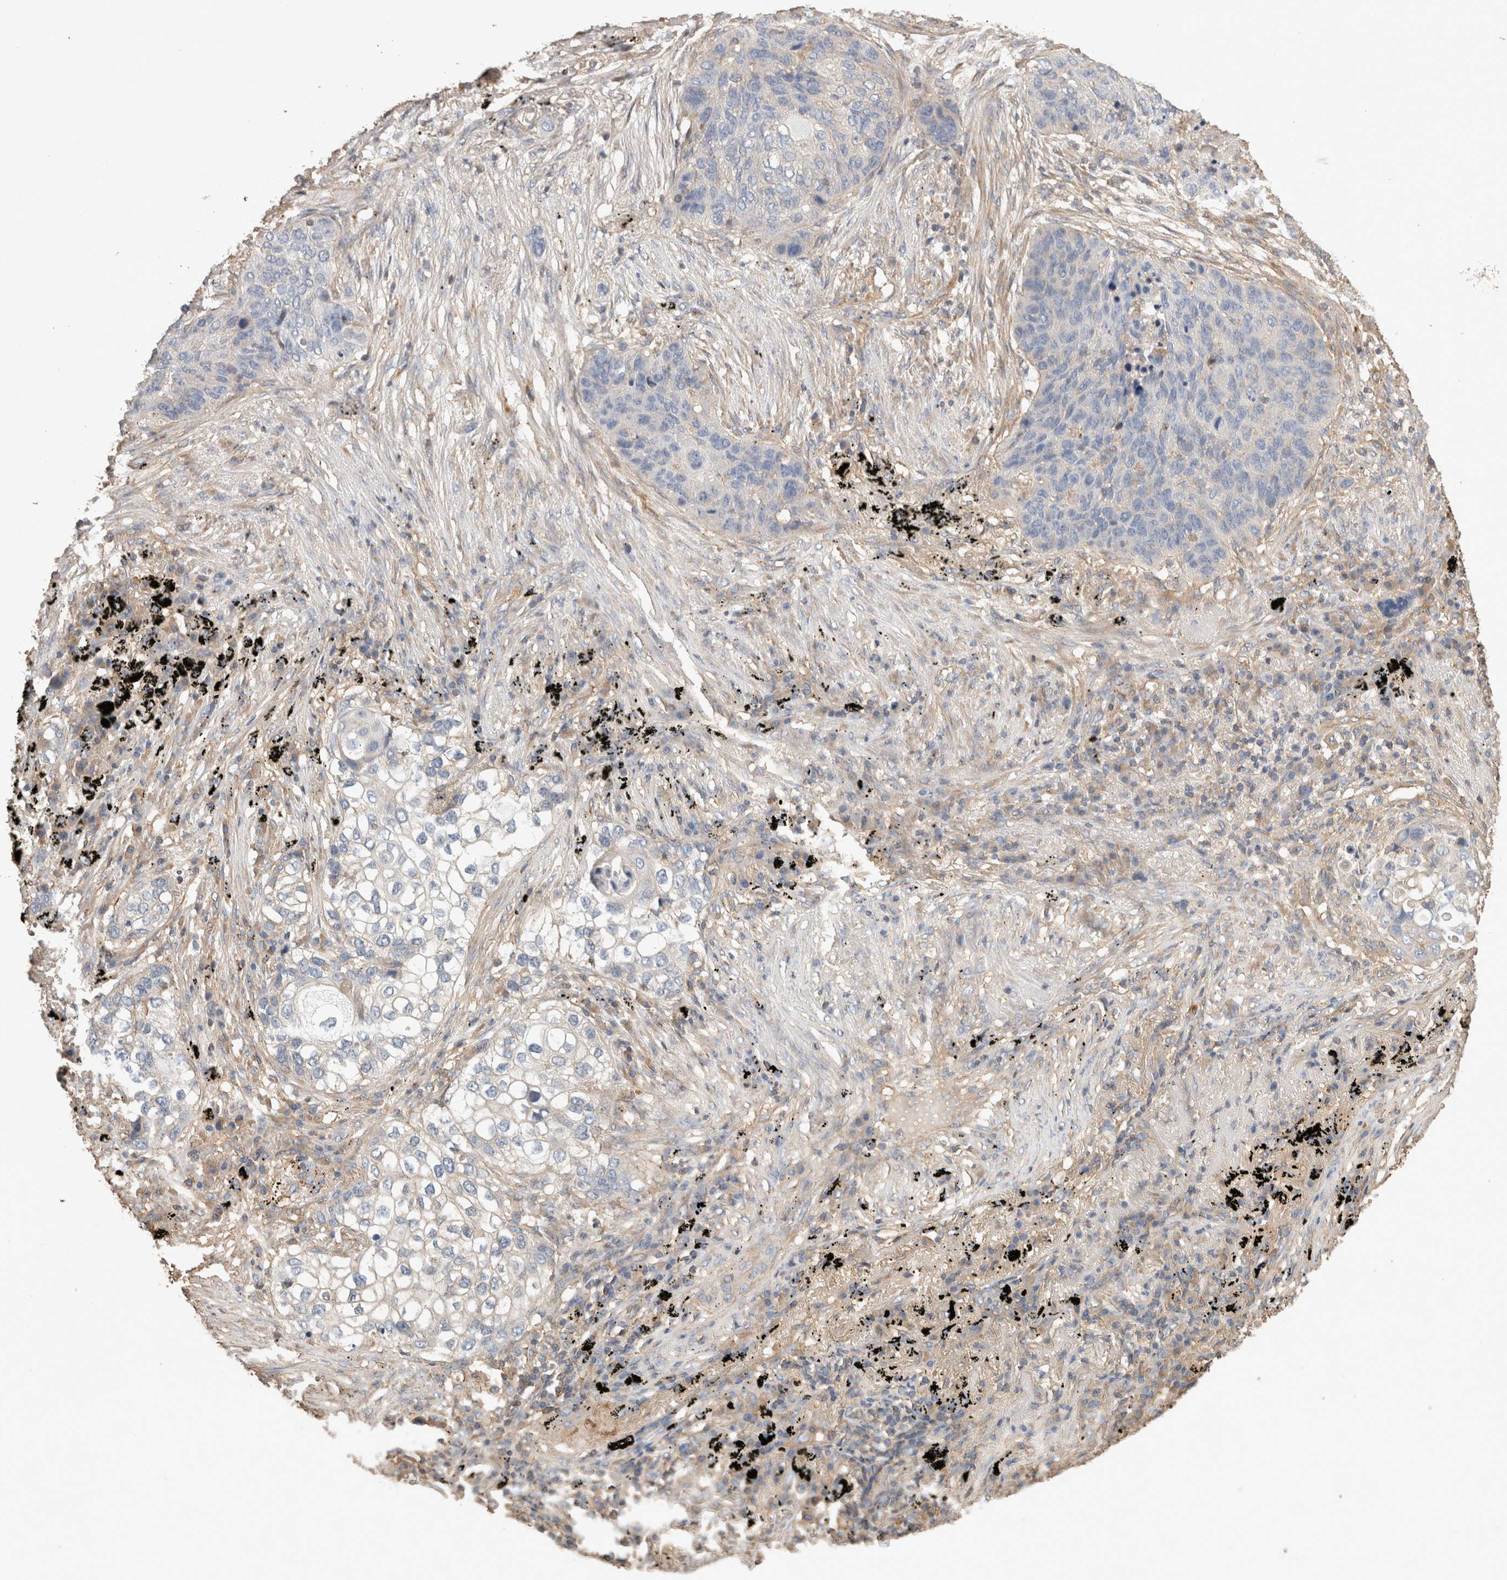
{"staining": {"intensity": "negative", "quantity": "none", "location": "none"}, "tissue": "lung cancer", "cell_type": "Tumor cells", "image_type": "cancer", "snomed": [{"axis": "morphology", "description": "Squamous cell carcinoma, NOS"}, {"axis": "topography", "description": "Lung"}], "caption": "IHC of human lung cancer exhibits no expression in tumor cells. Nuclei are stained in blue.", "gene": "EIF4G3", "patient": {"sex": "female", "age": 63}}